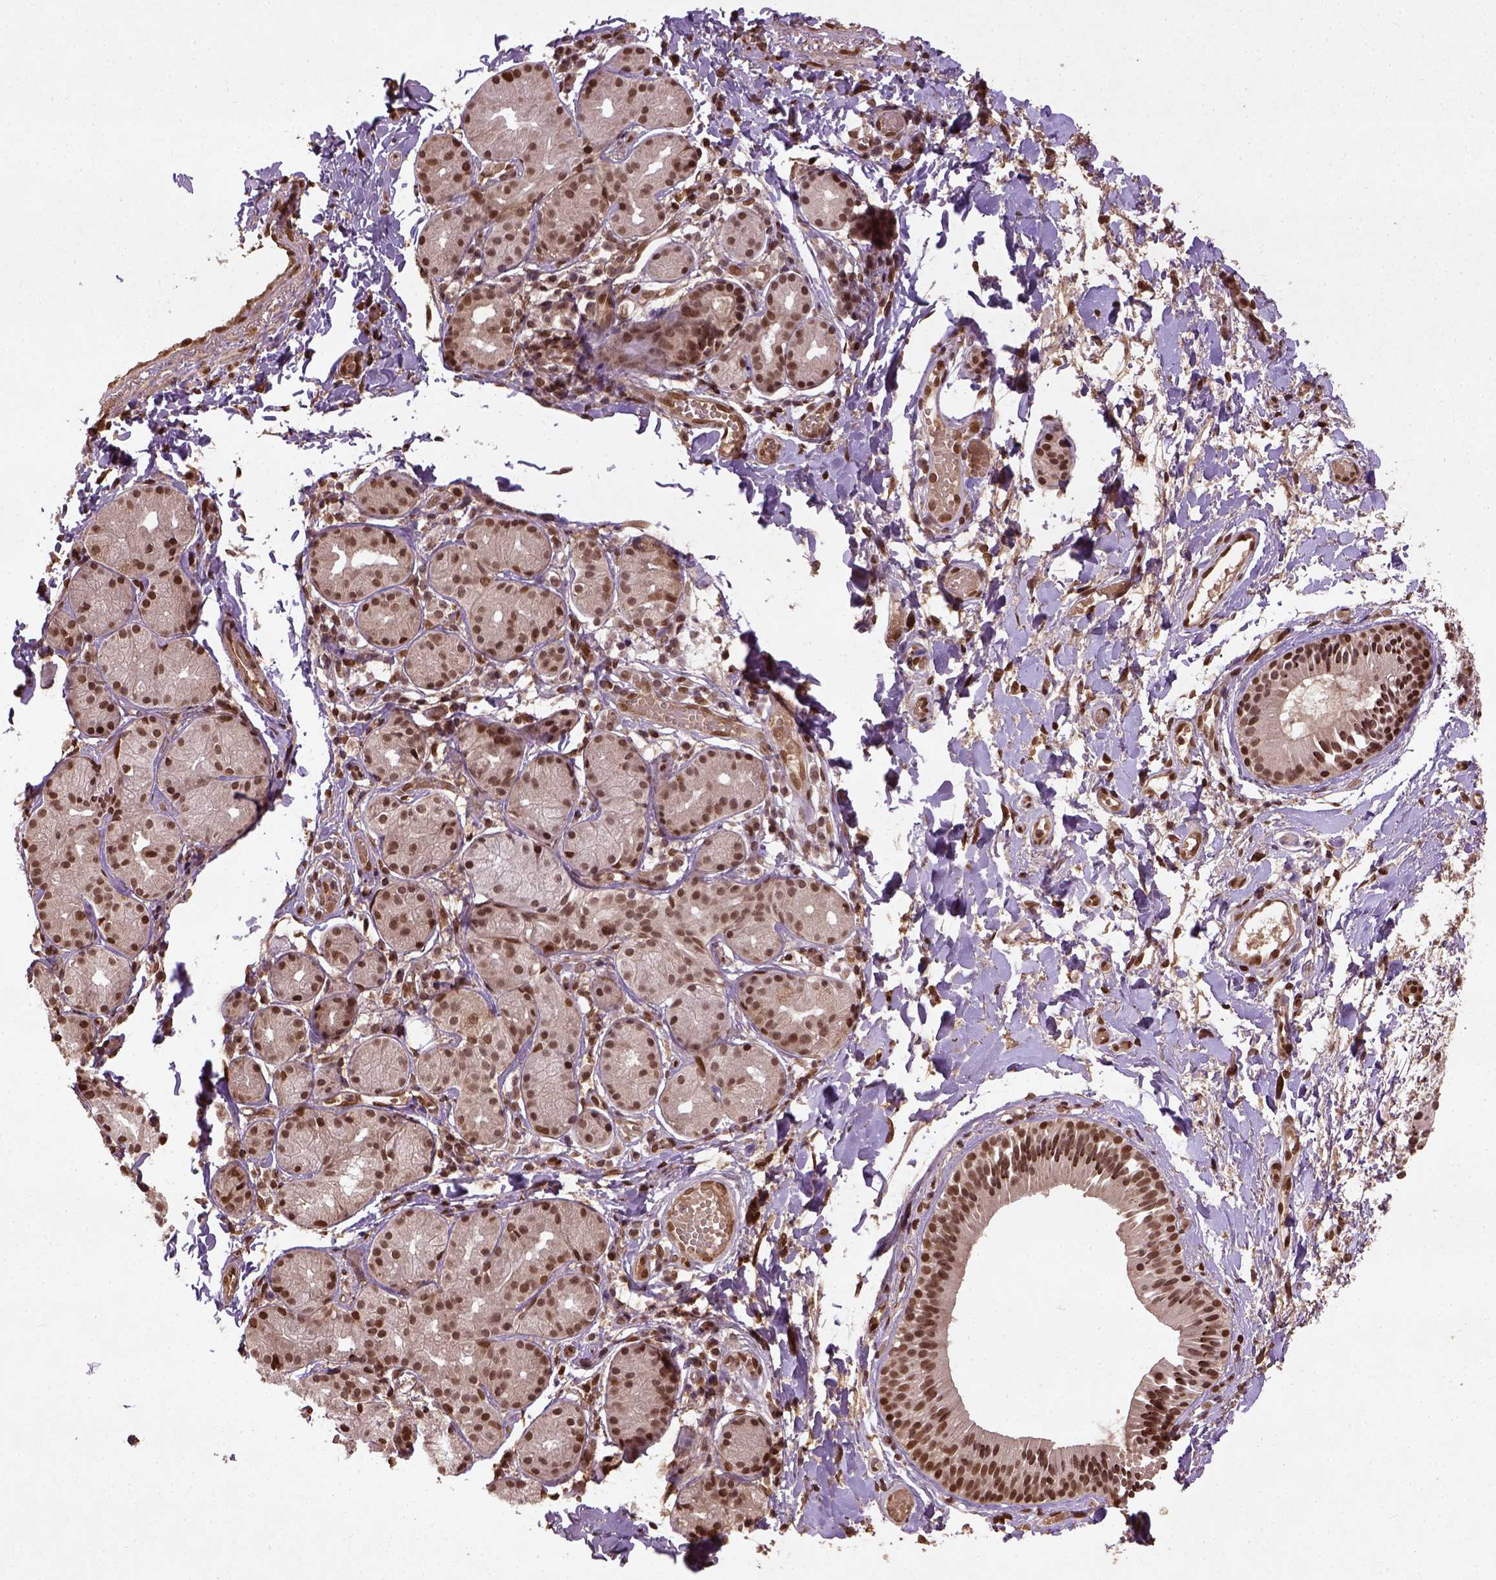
{"staining": {"intensity": "moderate", "quantity": ">75%", "location": "nuclear"}, "tissue": "nasopharynx", "cell_type": "Respiratory epithelial cells", "image_type": "normal", "snomed": [{"axis": "morphology", "description": "Normal tissue, NOS"}, {"axis": "morphology", "description": "Basal cell carcinoma"}, {"axis": "topography", "description": "Cartilage tissue"}, {"axis": "topography", "description": "Nasopharynx"}, {"axis": "topography", "description": "Oral tissue"}], "caption": "A histopathology image of nasopharynx stained for a protein demonstrates moderate nuclear brown staining in respiratory epithelial cells. (IHC, brightfield microscopy, high magnification).", "gene": "BANF1", "patient": {"sex": "female", "age": 77}}